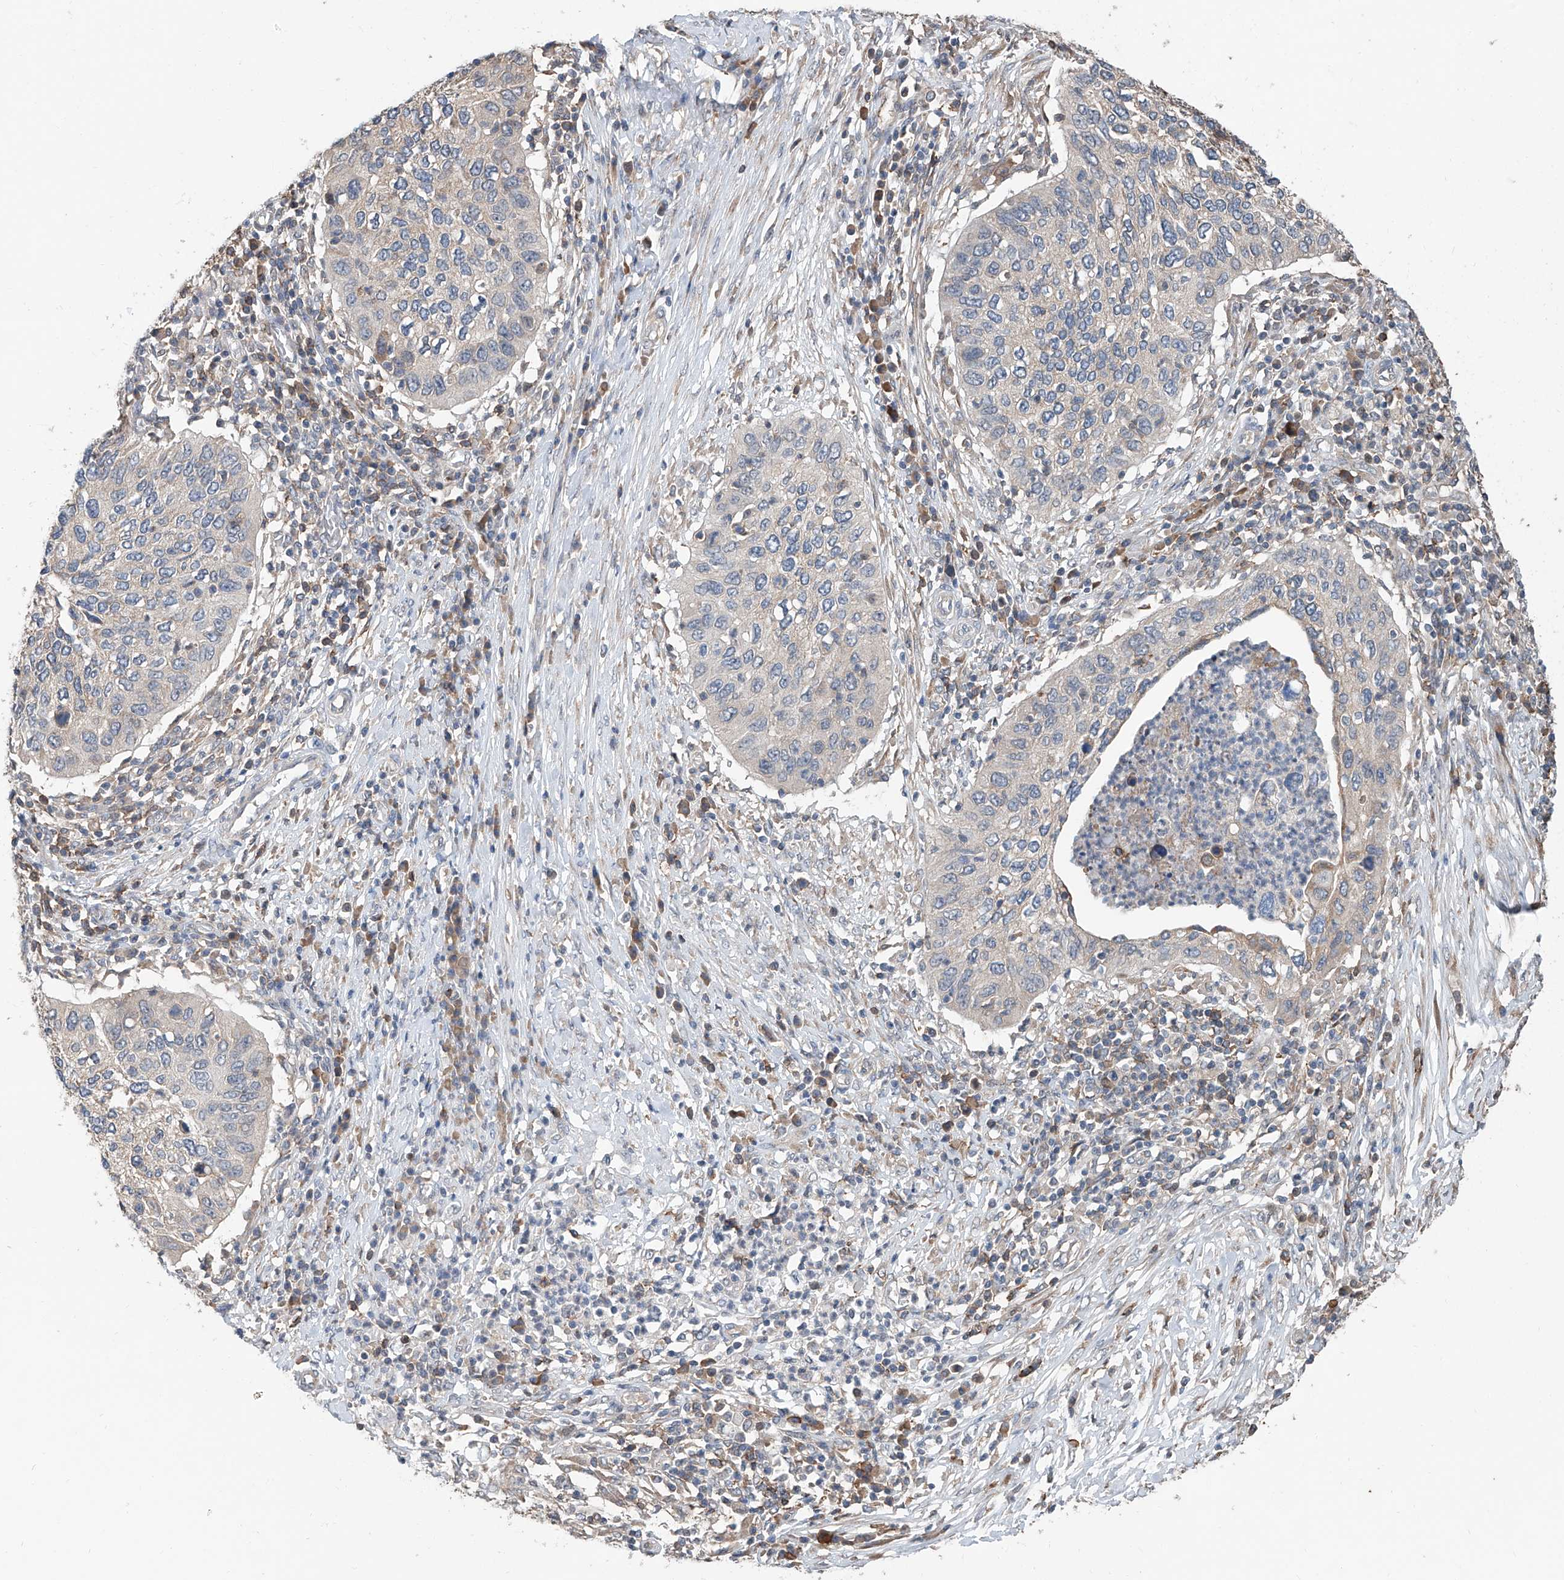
{"staining": {"intensity": "negative", "quantity": "none", "location": "none"}, "tissue": "cervical cancer", "cell_type": "Tumor cells", "image_type": "cancer", "snomed": [{"axis": "morphology", "description": "Squamous cell carcinoma, NOS"}, {"axis": "topography", "description": "Cervix"}], "caption": "This is a image of immunohistochemistry (IHC) staining of cervical squamous cell carcinoma, which shows no staining in tumor cells.", "gene": "KCNK10", "patient": {"sex": "female", "age": 38}}